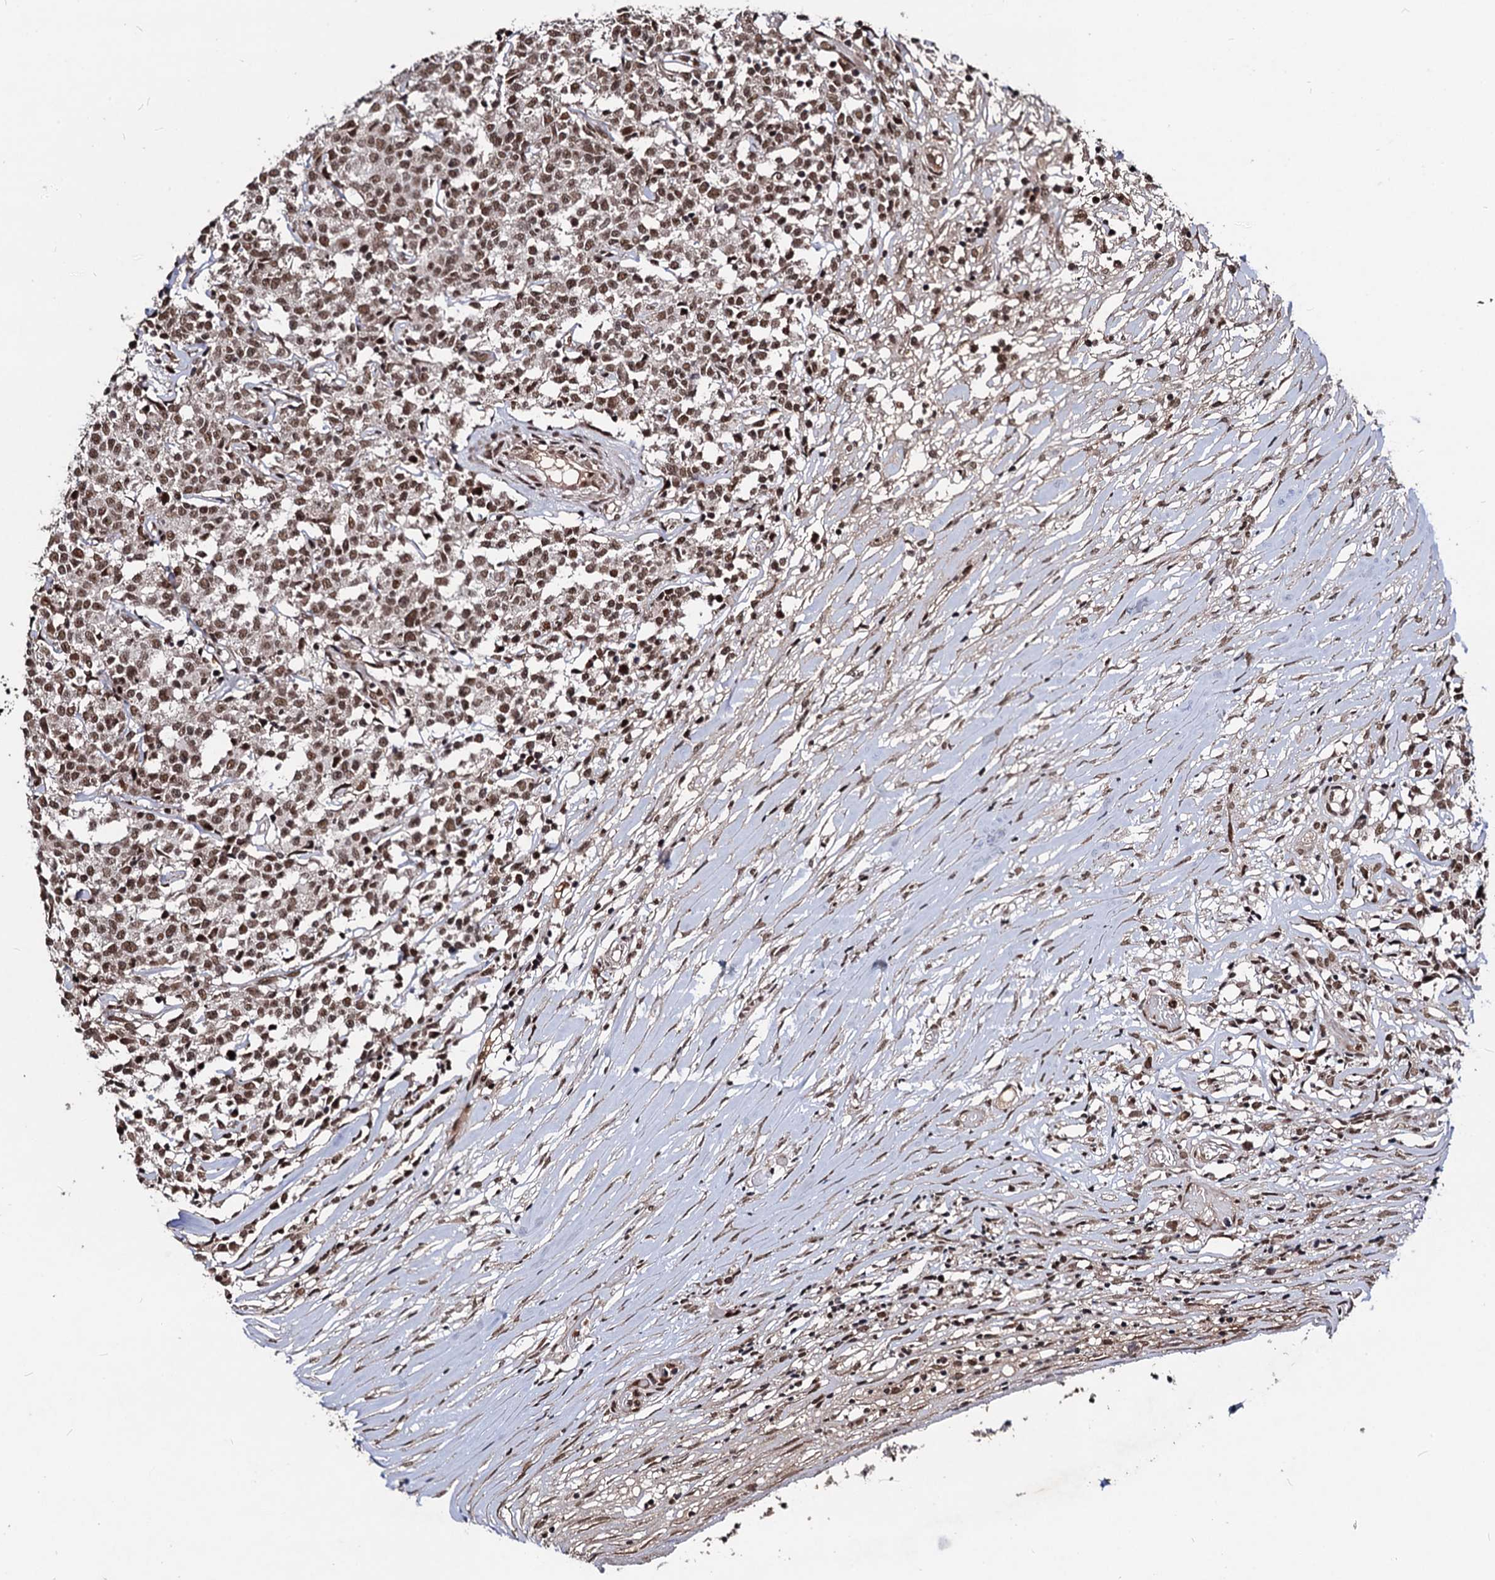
{"staining": {"intensity": "moderate", "quantity": ">75%", "location": "nuclear"}, "tissue": "lymphoma", "cell_type": "Tumor cells", "image_type": "cancer", "snomed": [{"axis": "morphology", "description": "Malignant lymphoma, non-Hodgkin's type, Low grade"}, {"axis": "topography", "description": "Small intestine"}], "caption": "Immunohistochemistry (IHC) of human lymphoma reveals medium levels of moderate nuclear expression in approximately >75% of tumor cells.", "gene": "SFSWAP", "patient": {"sex": "female", "age": 59}}